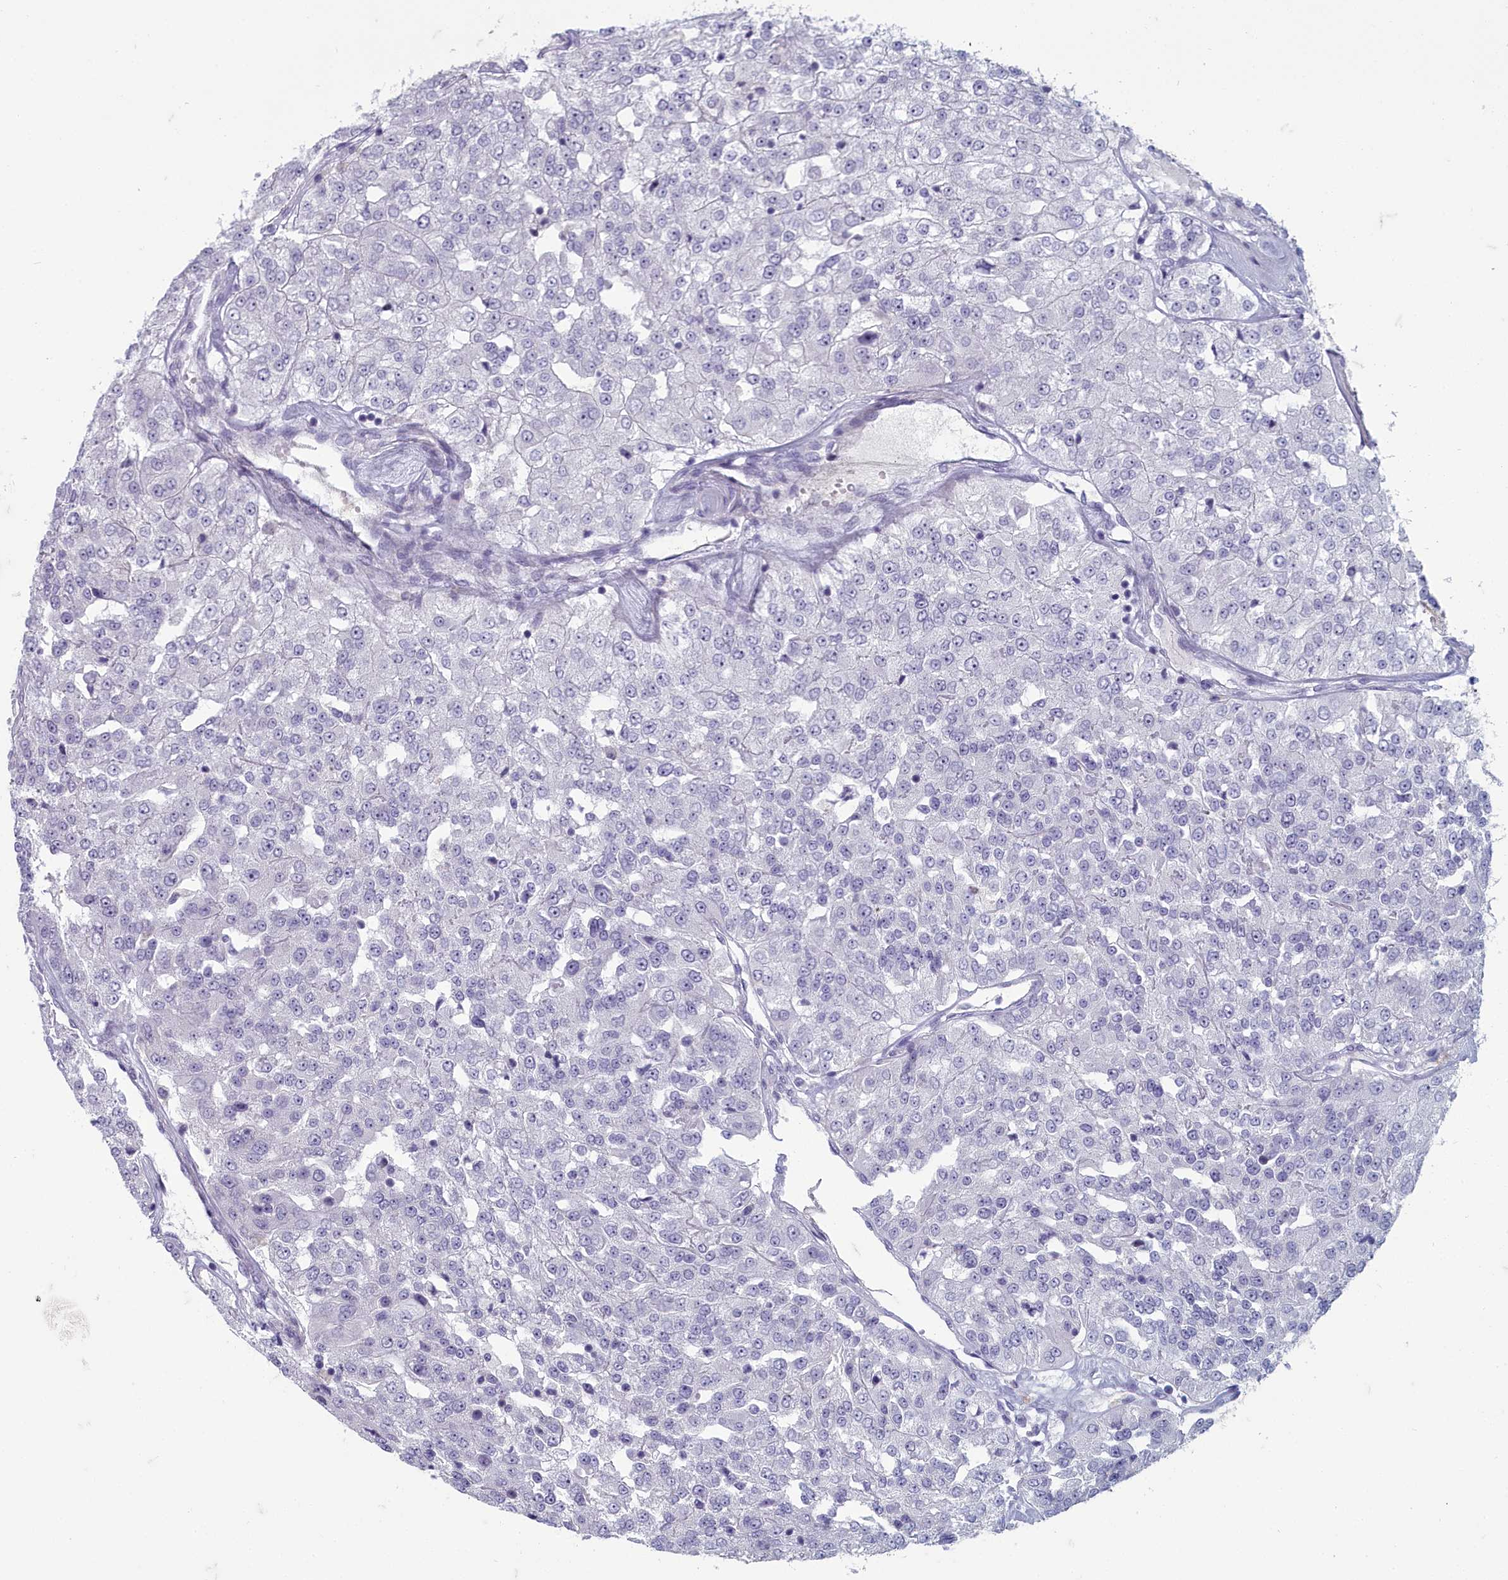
{"staining": {"intensity": "negative", "quantity": "none", "location": "none"}, "tissue": "renal cancer", "cell_type": "Tumor cells", "image_type": "cancer", "snomed": [{"axis": "morphology", "description": "Adenocarcinoma, NOS"}, {"axis": "topography", "description": "Kidney"}], "caption": "The photomicrograph reveals no staining of tumor cells in renal cancer.", "gene": "INSYN2A", "patient": {"sex": "female", "age": 63}}